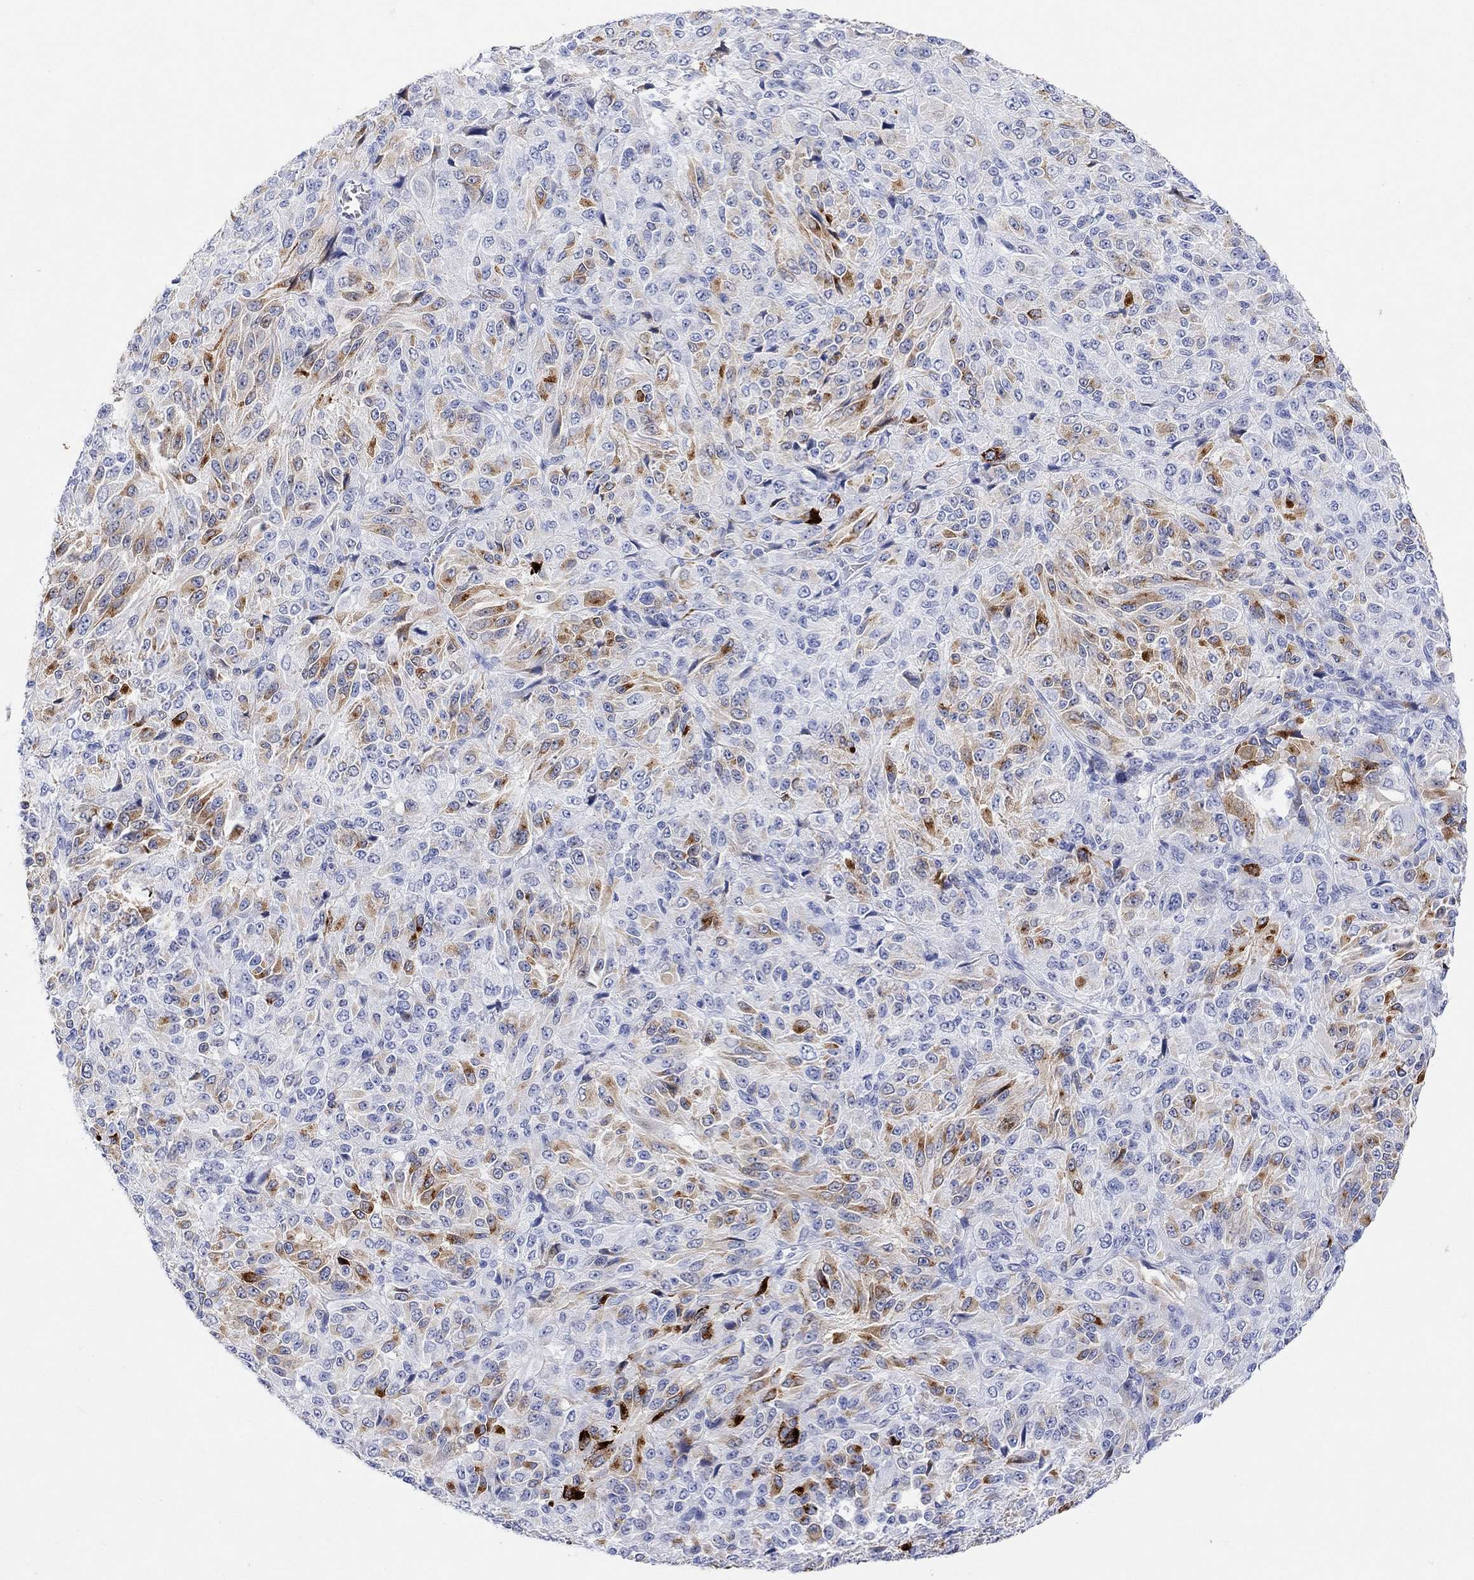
{"staining": {"intensity": "moderate", "quantity": "<25%", "location": "cytoplasmic/membranous"}, "tissue": "melanoma", "cell_type": "Tumor cells", "image_type": "cancer", "snomed": [{"axis": "morphology", "description": "Malignant melanoma, Metastatic site"}, {"axis": "topography", "description": "Brain"}], "caption": "Human melanoma stained with a brown dye displays moderate cytoplasmic/membranous positive positivity in approximately <25% of tumor cells.", "gene": "TYR", "patient": {"sex": "female", "age": 56}}